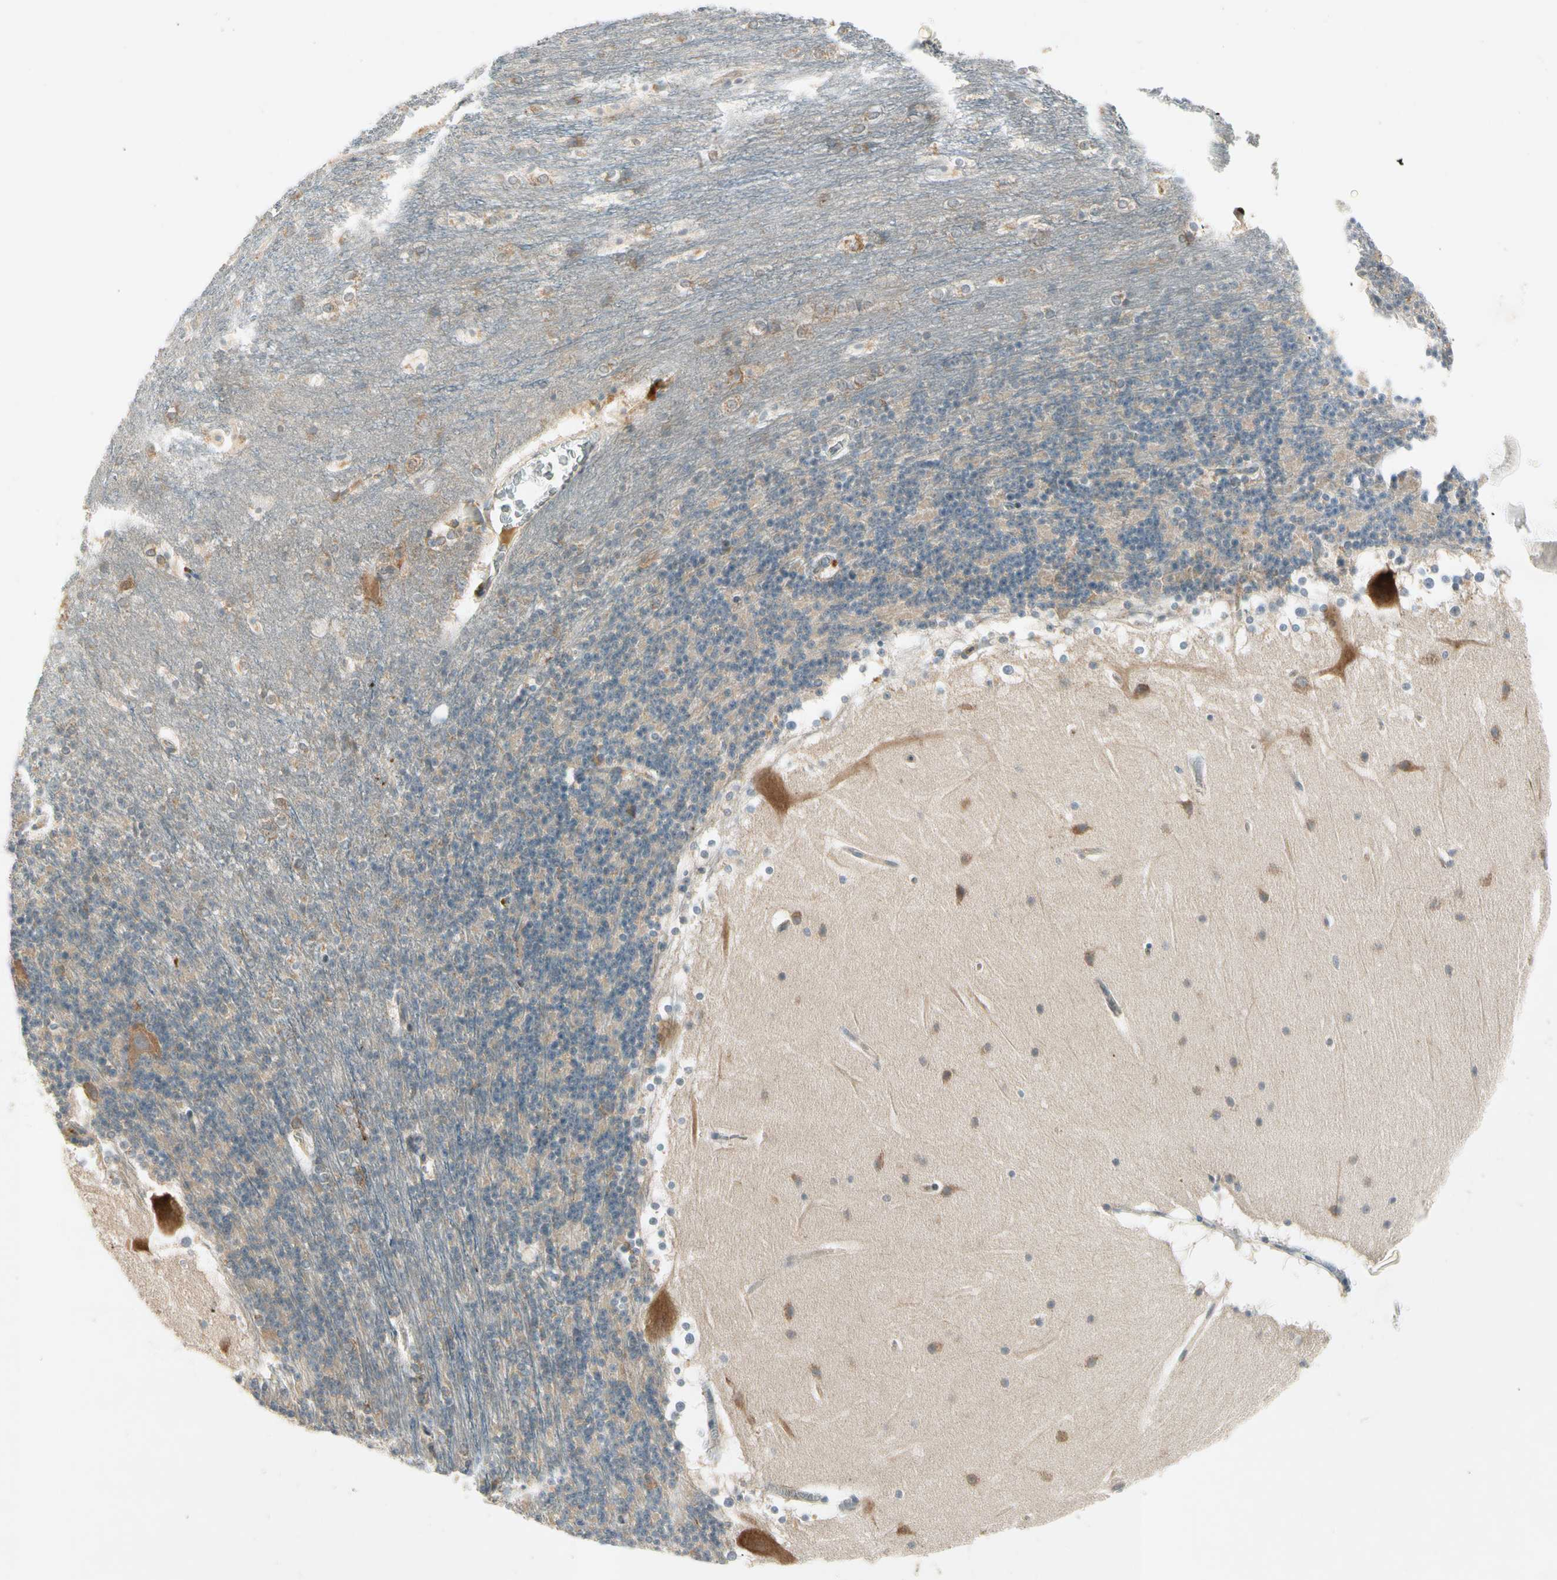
{"staining": {"intensity": "weak", "quantity": "25%-75%", "location": "cytoplasmic/membranous"}, "tissue": "cerebellum", "cell_type": "Cells in granular layer", "image_type": "normal", "snomed": [{"axis": "morphology", "description": "Normal tissue, NOS"}, {"axis": "topography", "description": "Cerebellum"}], "caption": "Immunohistochemical staining of benign human cerebellum exhibits weak cytoplasmic/membranous protein positivity in about 25%-75% of cells in granular layer. The staining is performed using DAB (3,3'-diaminobenzidine) brown chromogen to label protein expression. The nuclei are counter-stained blue using hematoxylin.", "gene": "ICAM5", "patient": {"sex": "female", "age": 19}}